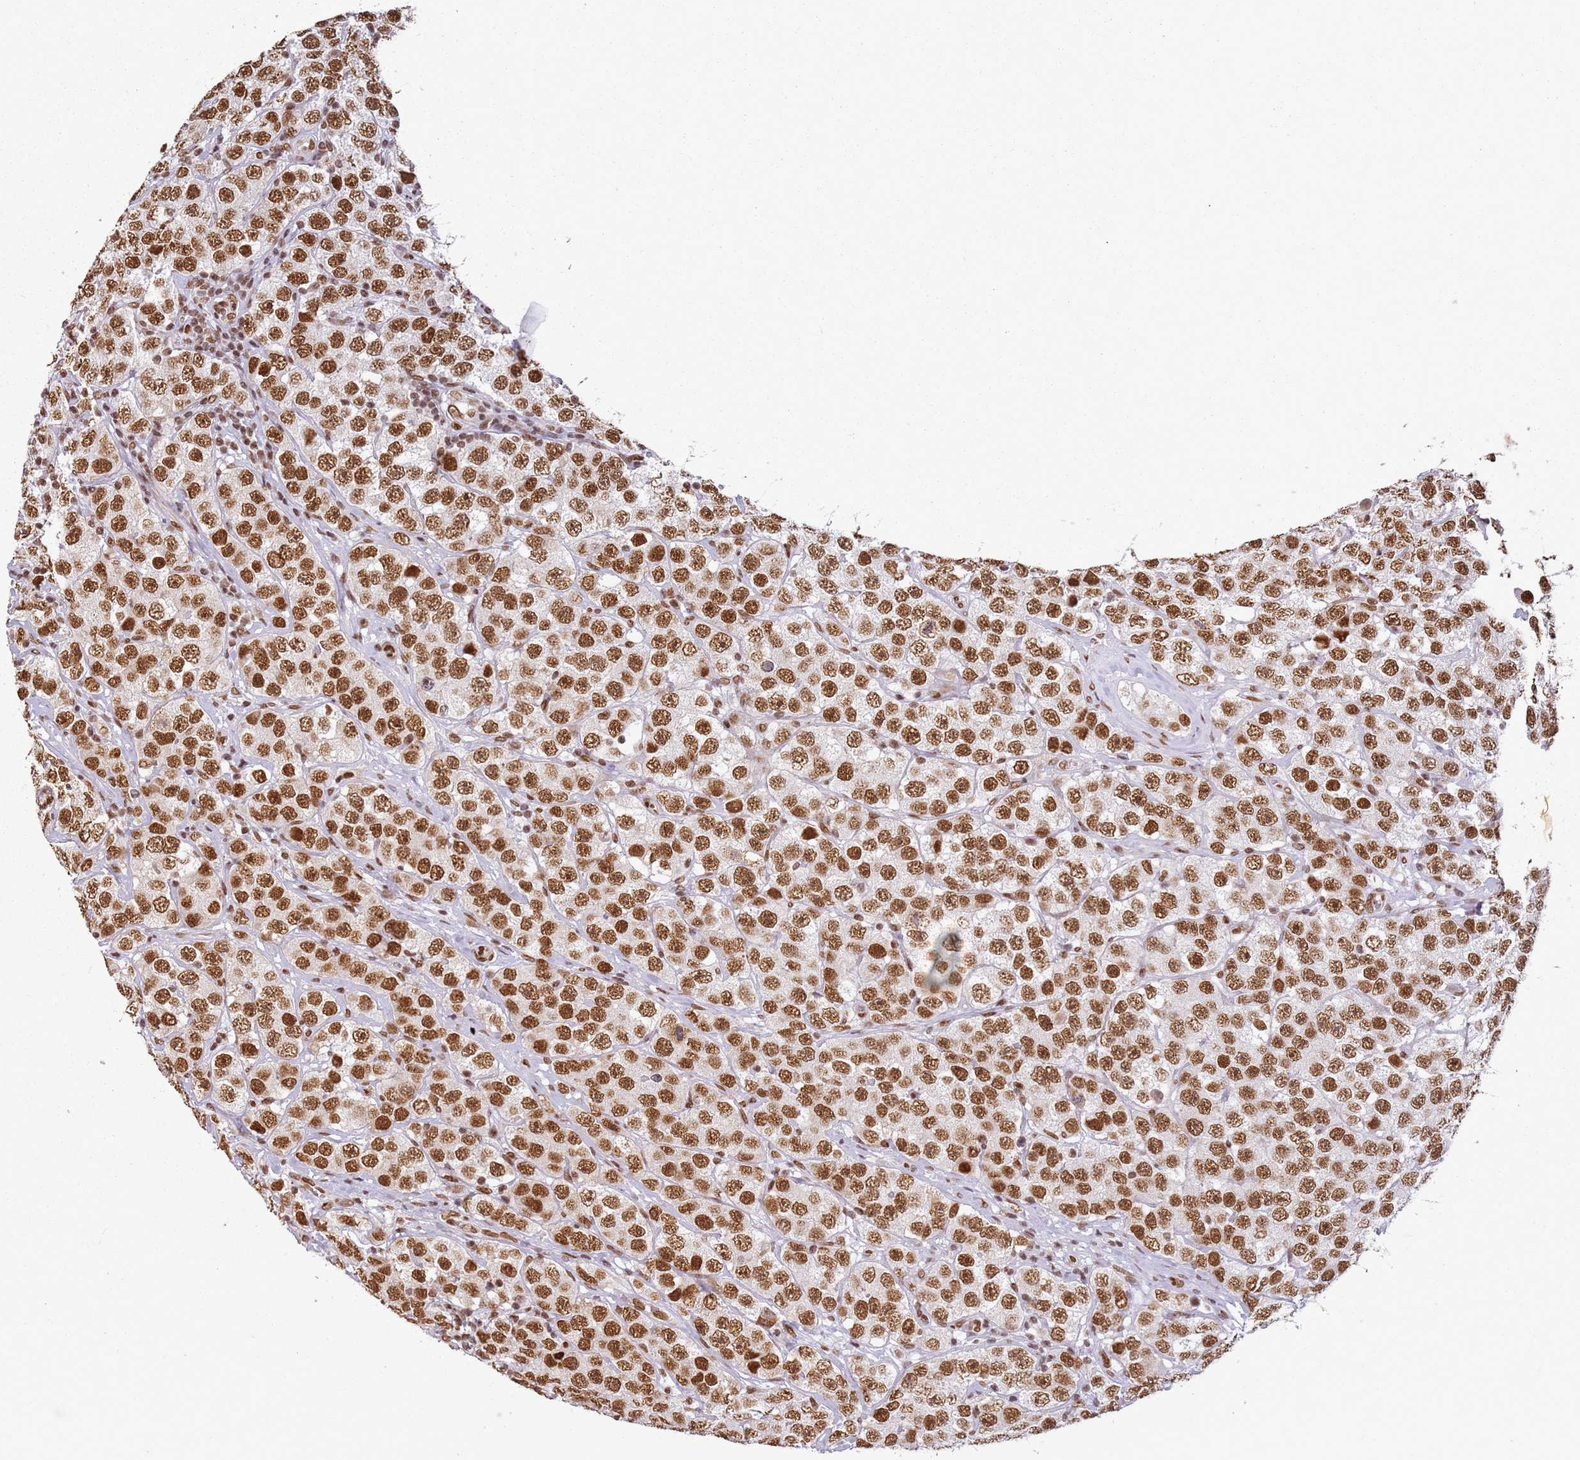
{"staining": {"intensity": "strong", "quantity": ">75%", "location": "nuclear"}, "tissue": "testis cancer", "cell_type": "Tumor cells", "image_type": "cancer", "snomed": [{"axis": "morphology", "description": "Seminoma, NOS"}, {"axis": "topography", "description": "Testis"}], "caption": "Immunohistochemistry (IHC) (DAB) staining of testis seminoma displays strong nuclear protein positivity in about >75% of tumor cells.", "gene": "TENT4A", "patient": {"sex": "male", "age": 28}}